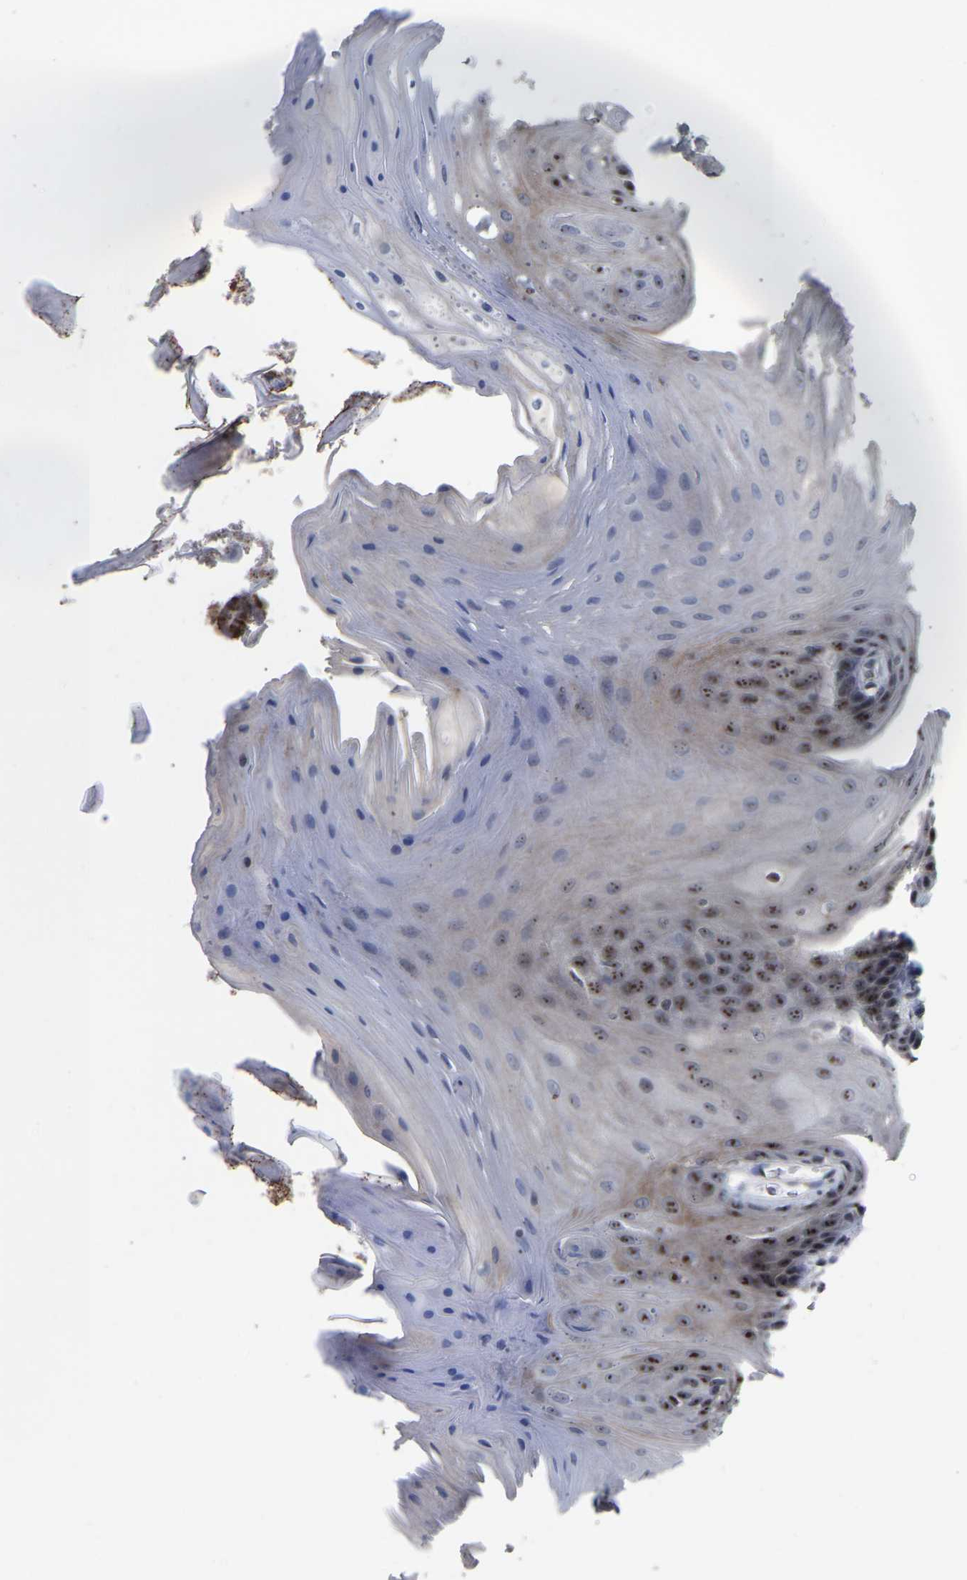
{"staining": {"intensity": "strong", "quantity": "25%-75%", "location": "nuclear"}, "tissue": "oral mucosa", "cell_type": "Squamous epithelial cells", "image_type": "normal", "snomed": [{"axis": "morphology", "description": "Normal tissue, NOS"}, {"axis": "morphology", "description": "Squamous cell carcinoma, NOS"}, {"axis": "topography", "description": "Oral tissue"}, {"axis": "topography", "description": "Head-Neck"}], "caption": "Oral mucosa was stained to show a protein in brown. There is high levels of strong nuclear positivity in approximately 25%-75% of squamous epithelial cells. (Brightfield microscopy of DAB IHC at high magnification).", "gene": "NOP53", "patient": {"sex": "male", "age": 71}}